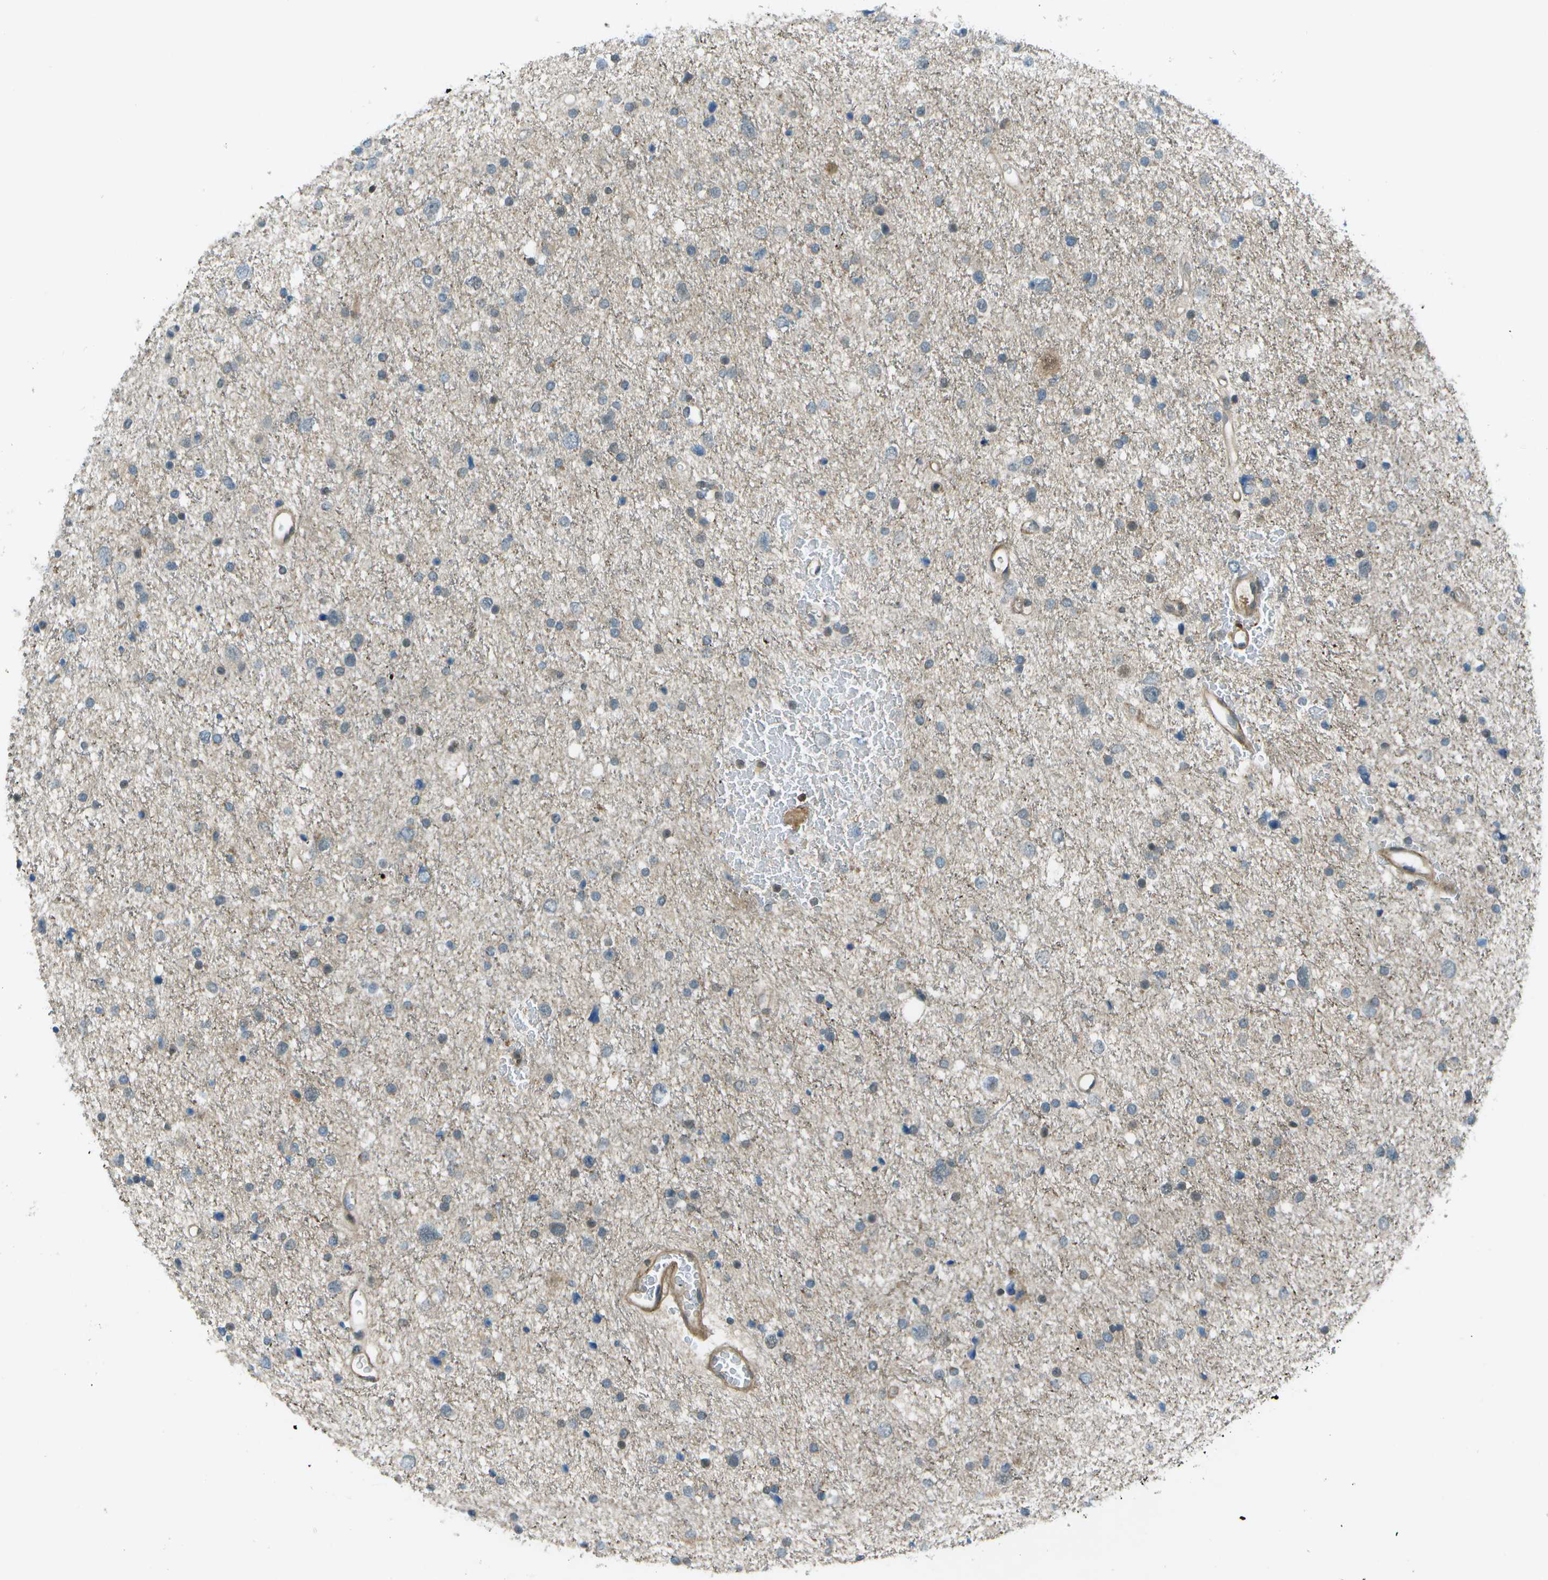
{"staining": {"intensity": "negative", "quantity": "none", "location": "none"}, "tissue": "glioma", "cell_type": "Tumor cells", "image_type": "cancer", "snomed": [{"axis": "morphology", "description": "Glioma, malignant, Low grade"}, {"axis": "topography", "description": "Brain"}], "caption": "IHC histopathology image of glioma stained for a protein (brown), which shows no expression in tumor cells.", "gene": "TMEM19", "patient": {"sex": "female", "age": 37}}